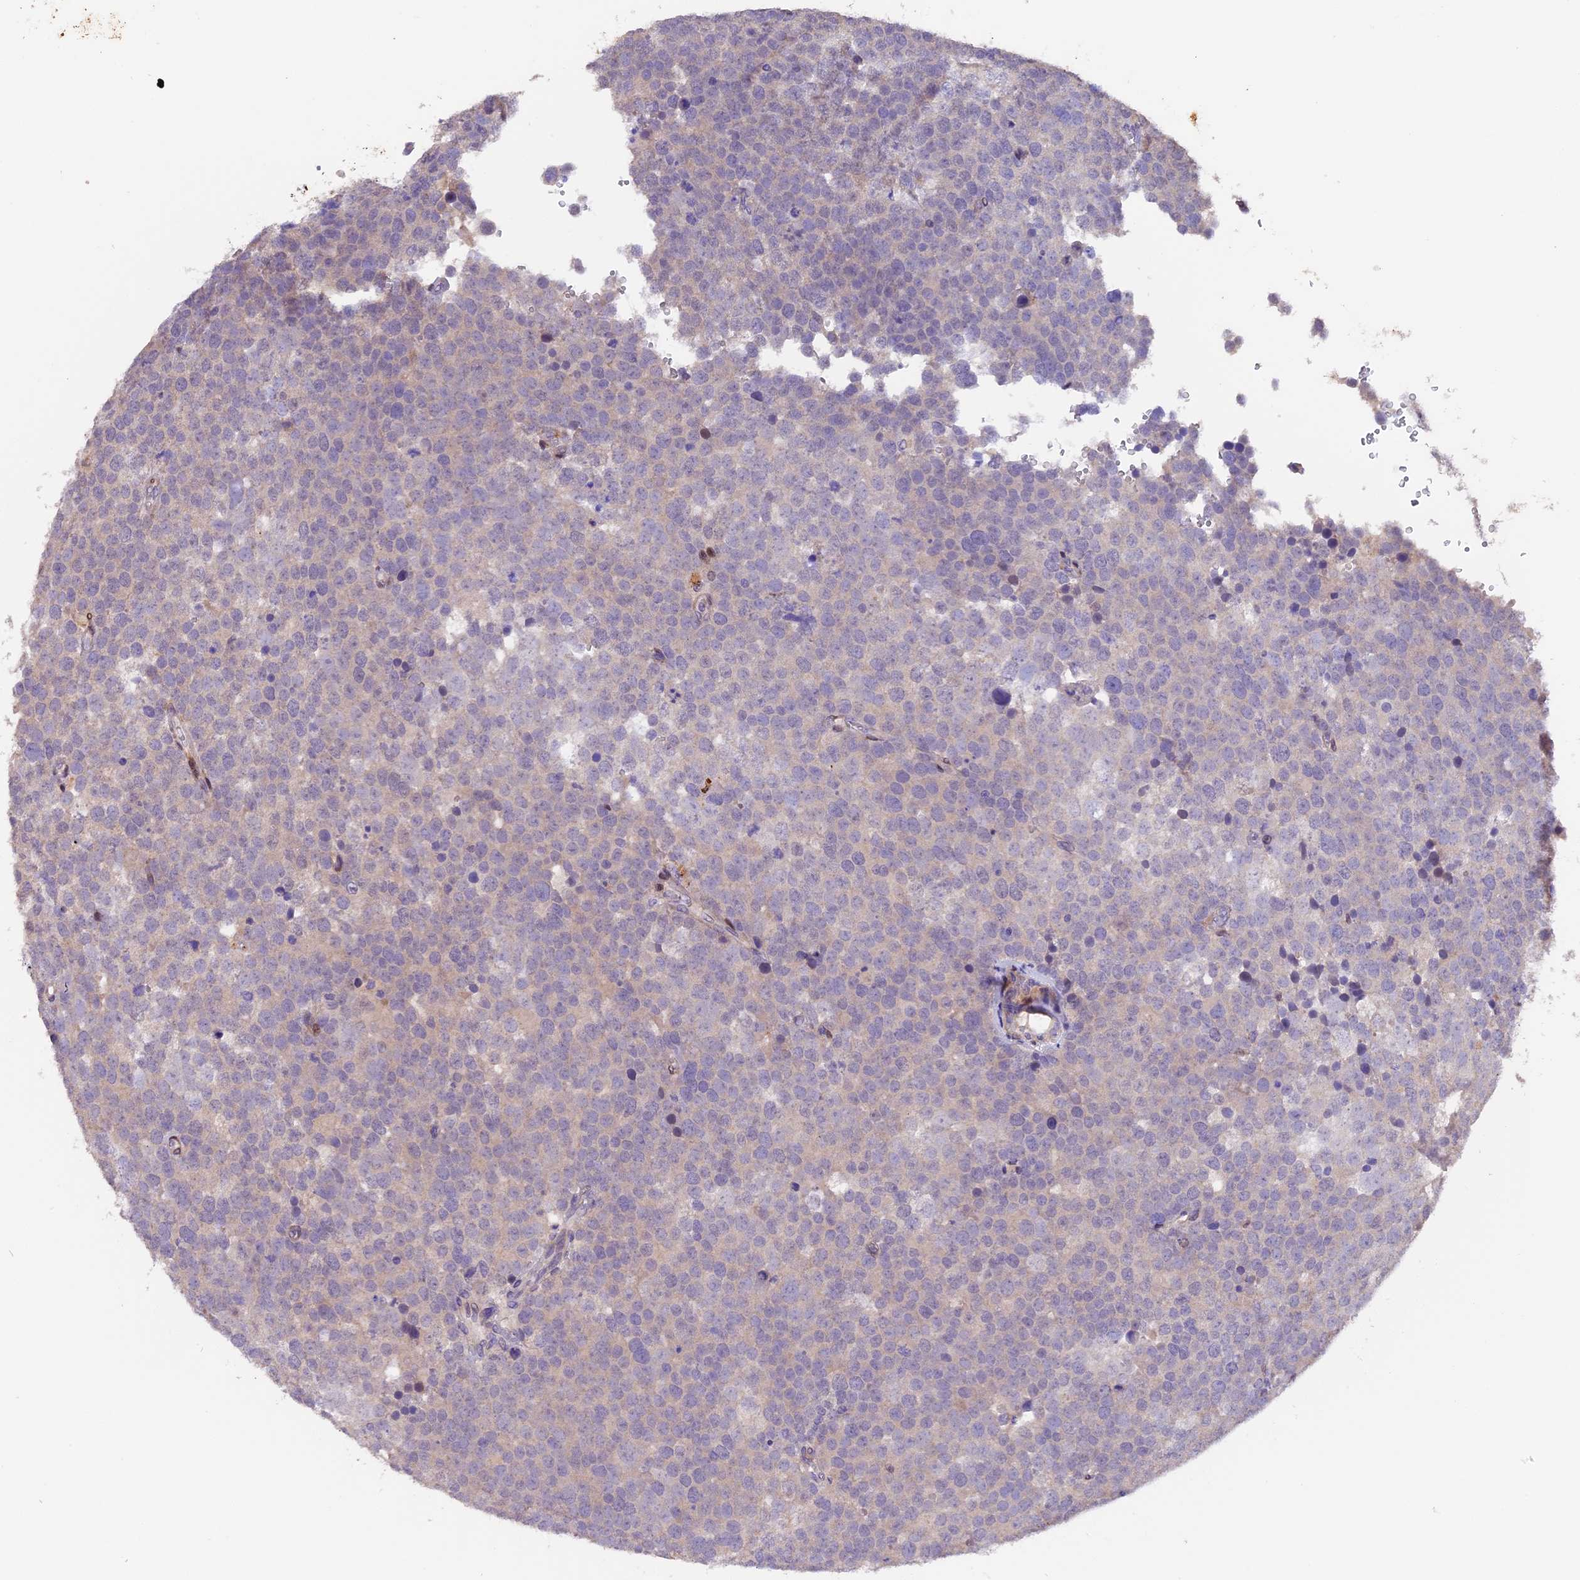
{"staining": {"intensity": "negative", "quantity": "none", "location": "none"}, "tissue": "testis cancer", "cell_type": "Tumor cells", "image_type": "cancer", "snomed": [{"axis": "morphology", "description": "Seminoma, NOS"}, {"axis": "topography", "description": "Testis"}], "caption": "Testis seminoma was stained to show a protein in brown. There is no significant positivity in tumor cells.", "gene": "NCK2", "patient": {"sex": "male", "age": 71}}